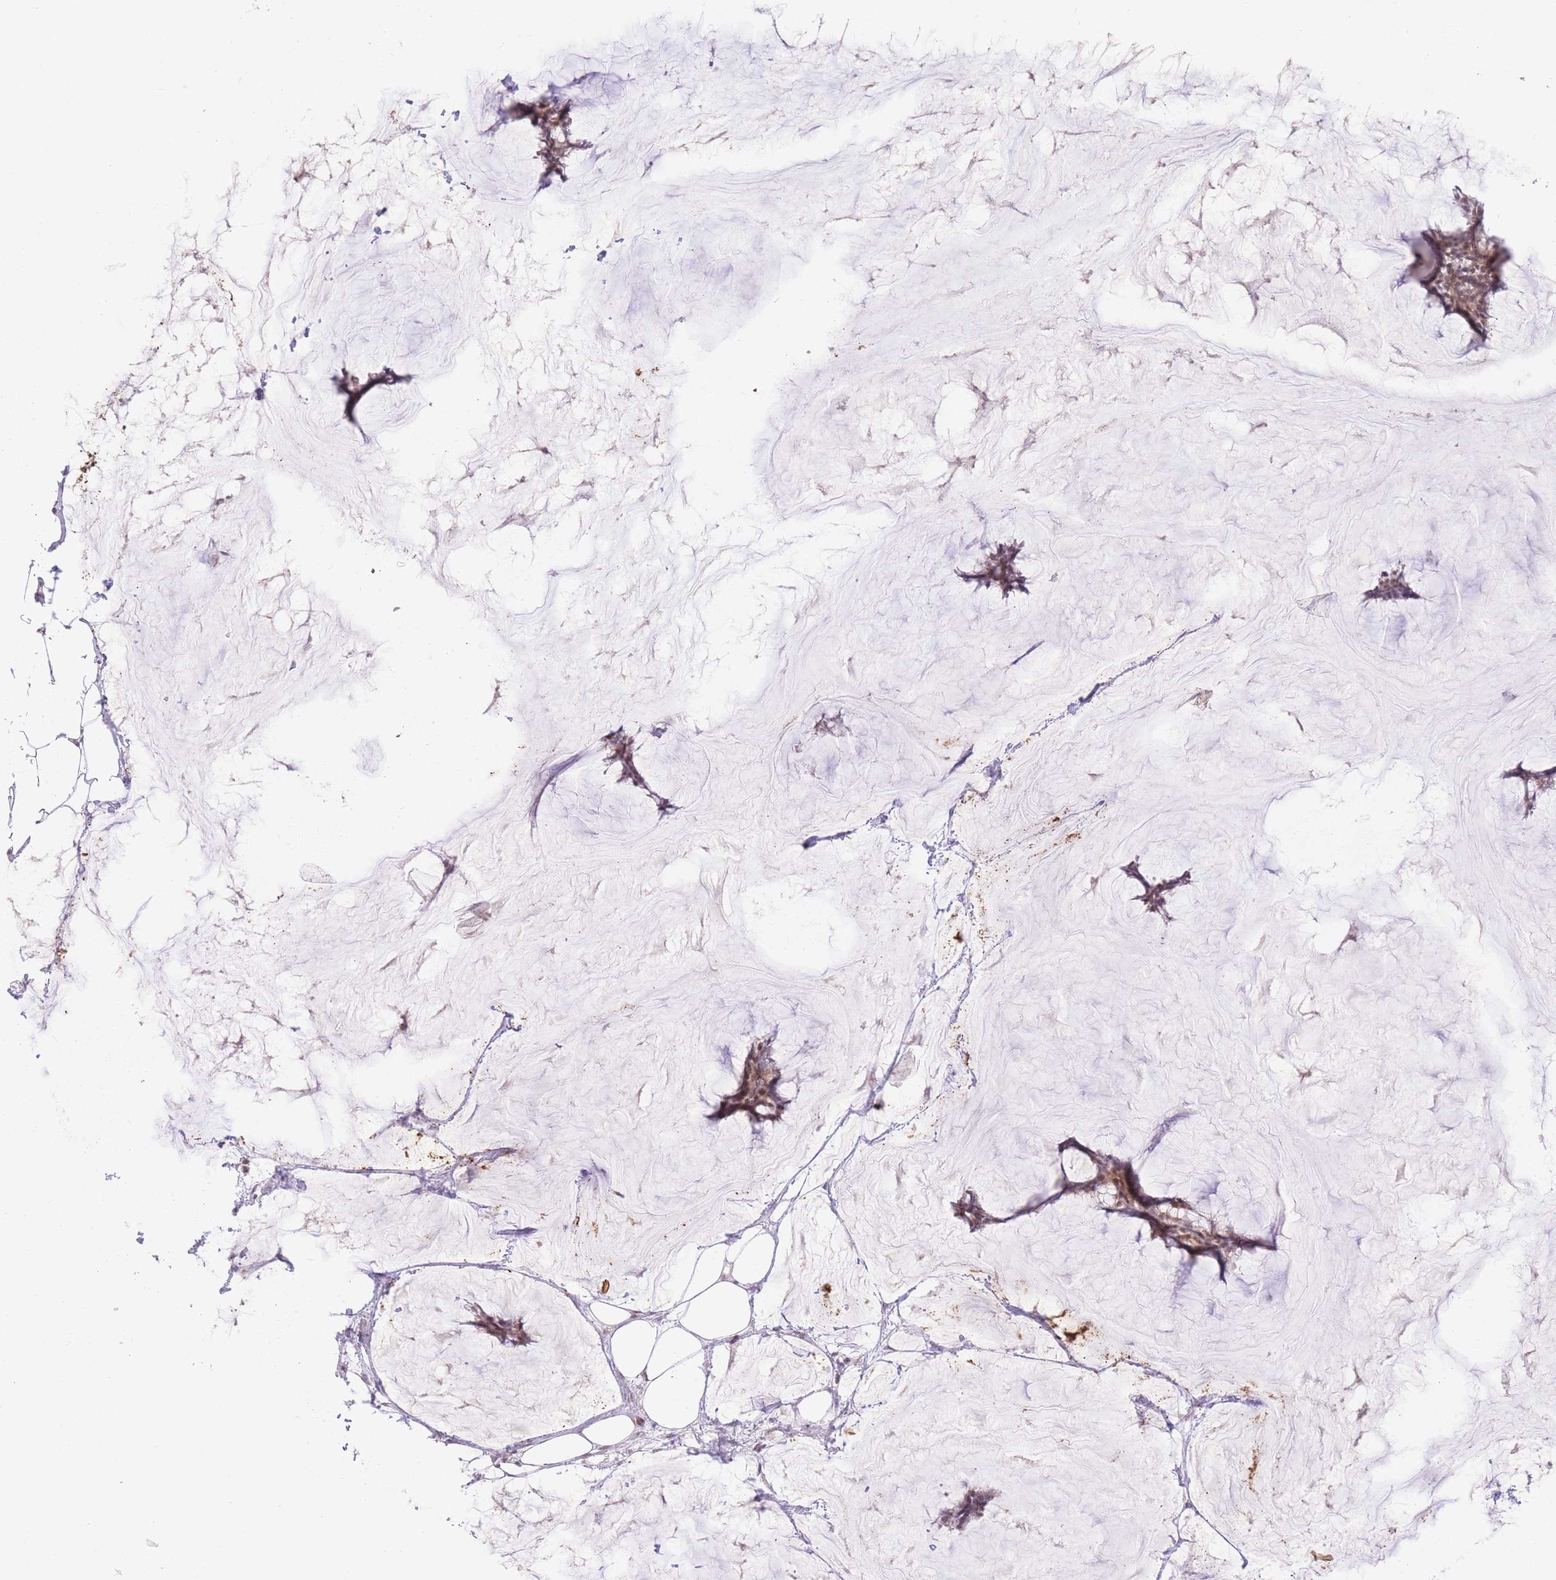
{"staining": {"intensity": "weak", "quantity": "25%-75%", "location": "cytoplasmic/membranous"}, "tissue": "breast cancer", "cell_type": "Tumor cells", "image_type": "cancer", "snomed": [{"axis": "morphology", "description": "Duct carcinoma"}, {"axis": "topography", "description": "Breast"}], "caption": "IHC histopathology image of neoplastic tissue: intraductal carcinoma (breast) stained using immunohistochemistry (IHC) reveals low levels of weak protein expression localized specifically in the cytoplasmic/membranous of tumor cells, appearing as a cytoplasmic/membranous brown color.", "gene": "STK39", "patient": {"sex": "female", "age": 93}}